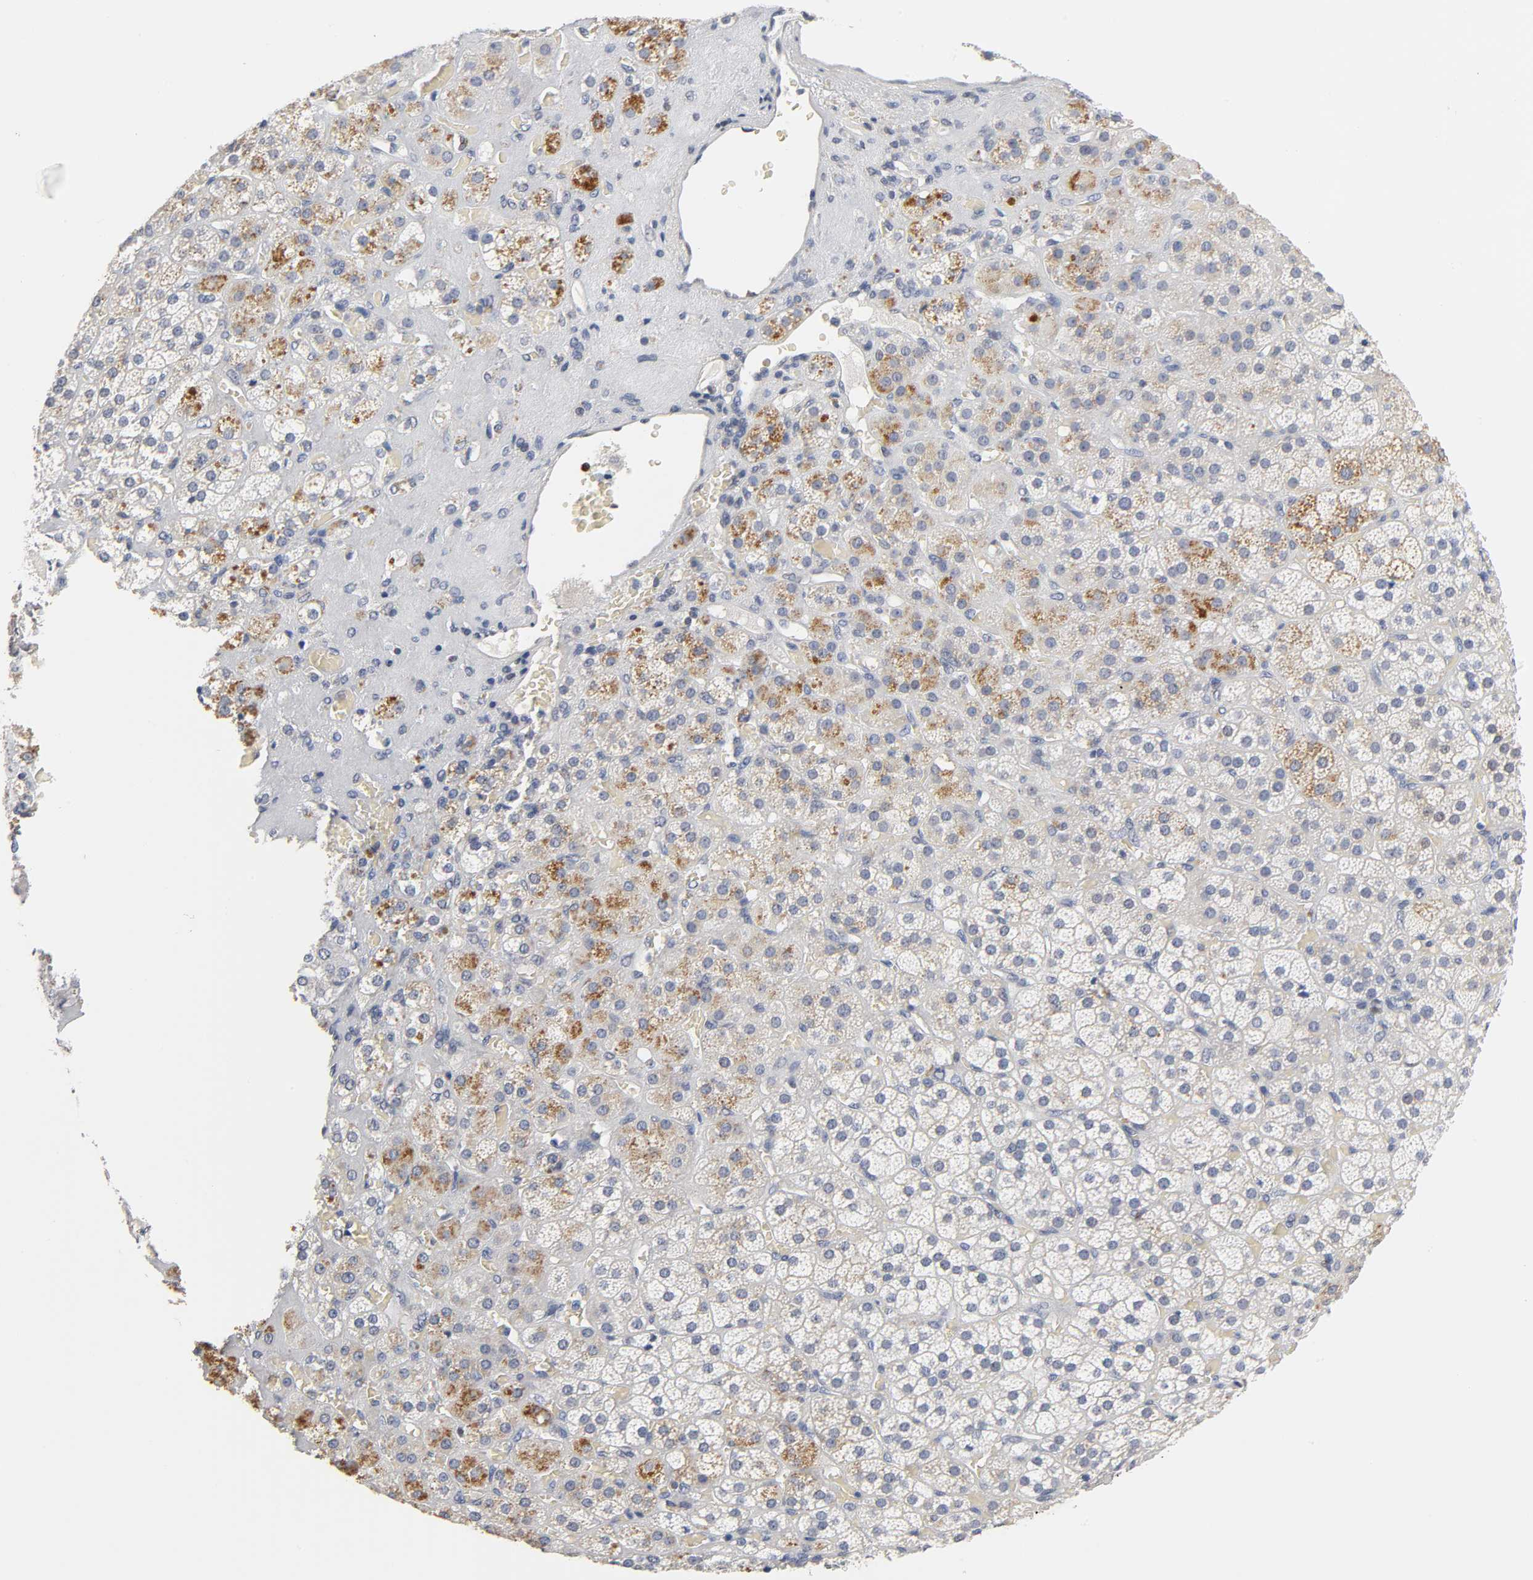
{"staining": {"intensity": "moderate", "quantity": "<25%", "location": "cytoplasmic/membranous"}, "tissue": "adrenal gland", "cell_type": "Glandular cells", "image_type": "normal", "snomed": [{"axis": "morphology", "description": "Normal tissue, NOS"}, {"axis": "topography", "description": "Adrenal gland"}], "caption": "Adrenal gland stained with IHC demonstrates moderate cytoplasmic/membranous expression in approximately <25% of glandular cells.", "gene": "NFATC1", "patient": {"sex": "female", "age": 71}}